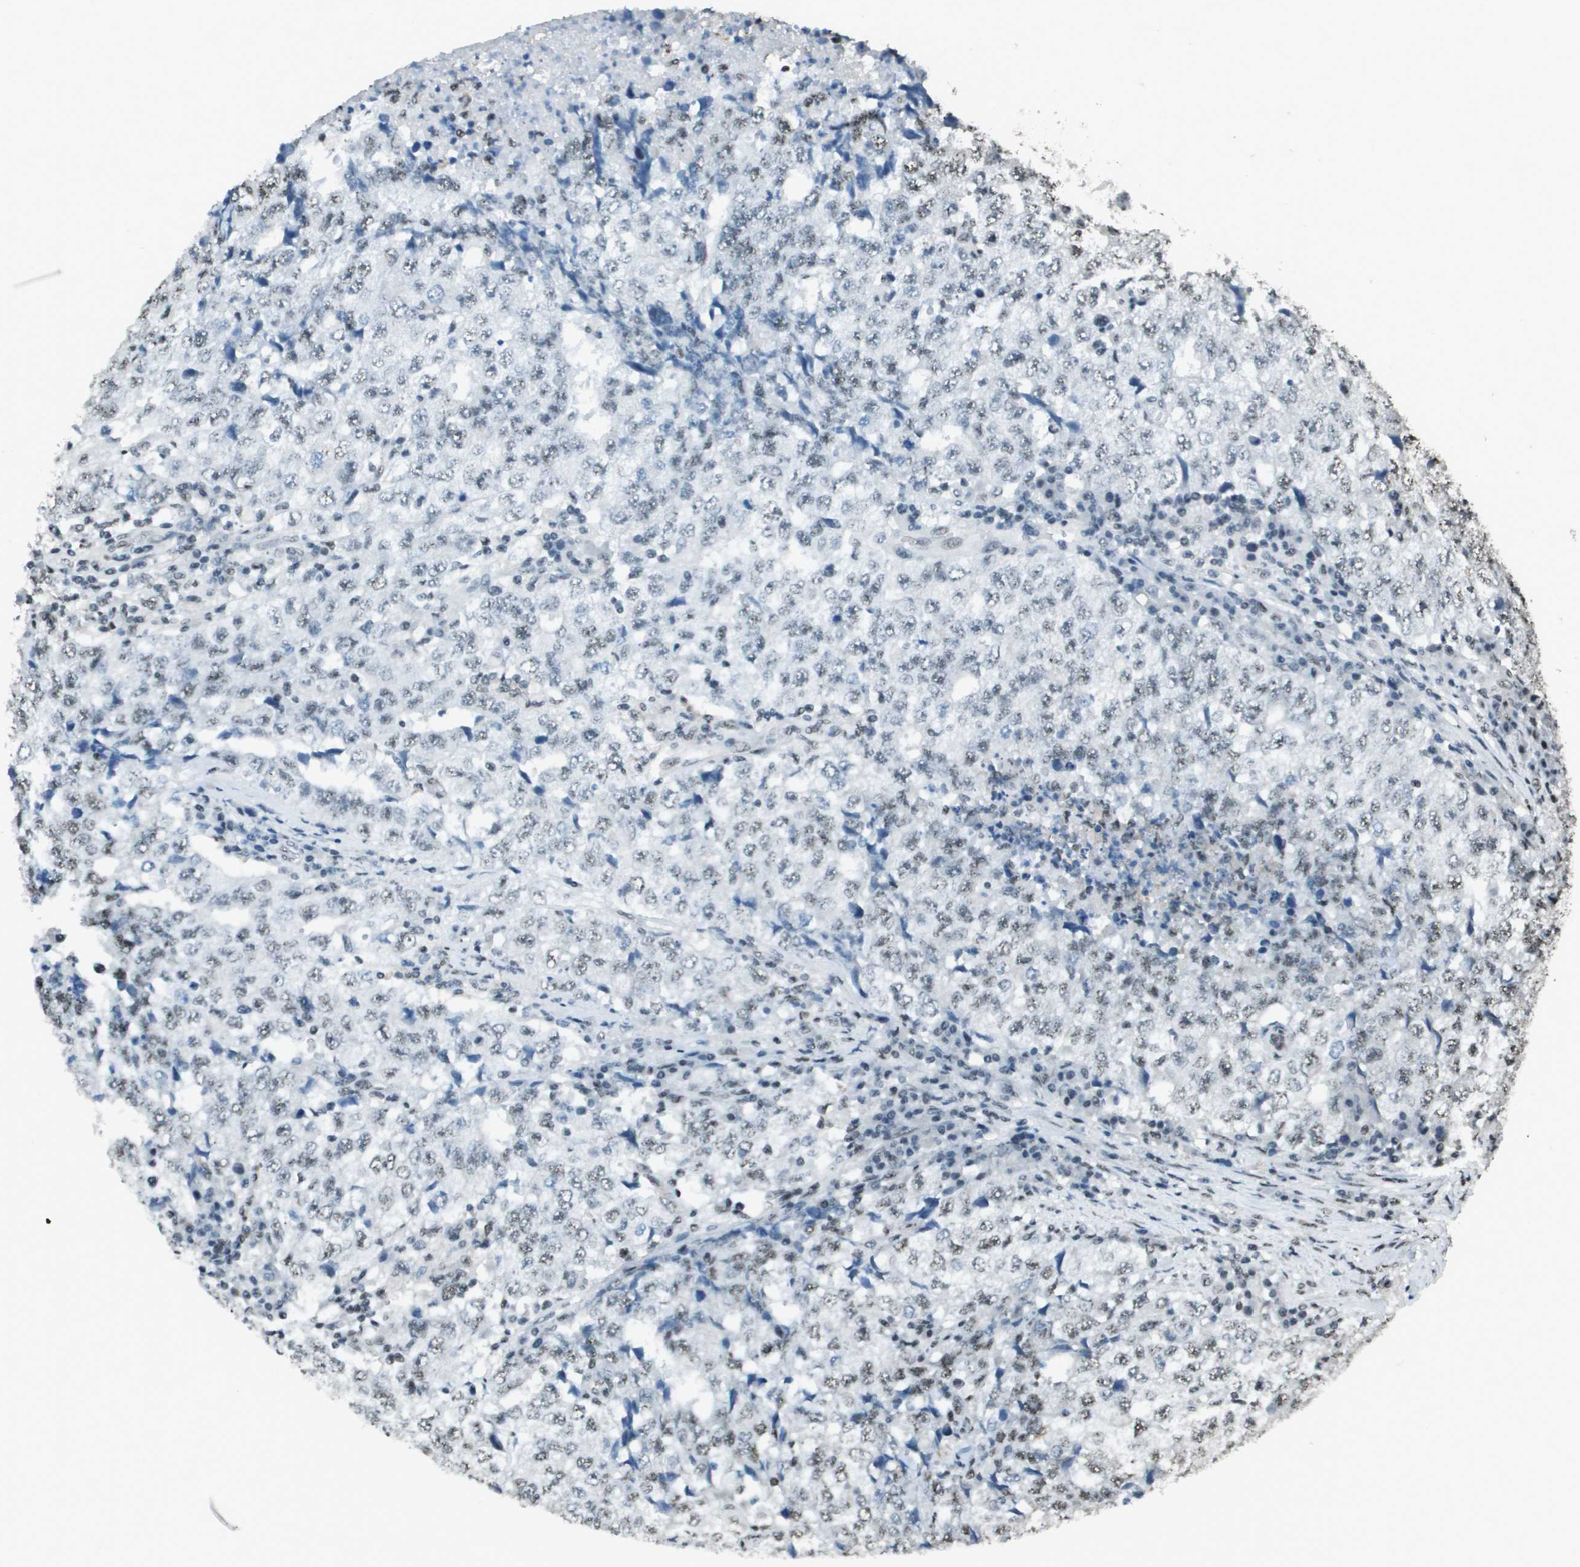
{"staining": {"intensity": "weak", "quantity": "<25%", "location": "nuclear"}, "tissue": "testis cancer", "cell_type": "Tumor cells", "image_type": "cancer", "snomed": [{"axis": "morphology", "description": "Necrosis, NOS"}, {"axis": "morphology", "description": "Carcinoma, Embryonal, NOS"}, {"axis": "topography", "description": "Testis"}], "caption": "Tumor cells show no significant staining in testis embryonal carcinoma. (DAB (3,3'-diaminobenzidine) immunohistochemistry visualized using brightfield microscopy, high magnification).", "gene": "DEPDC1", "patient": {"sex": "male", "age": 19}}